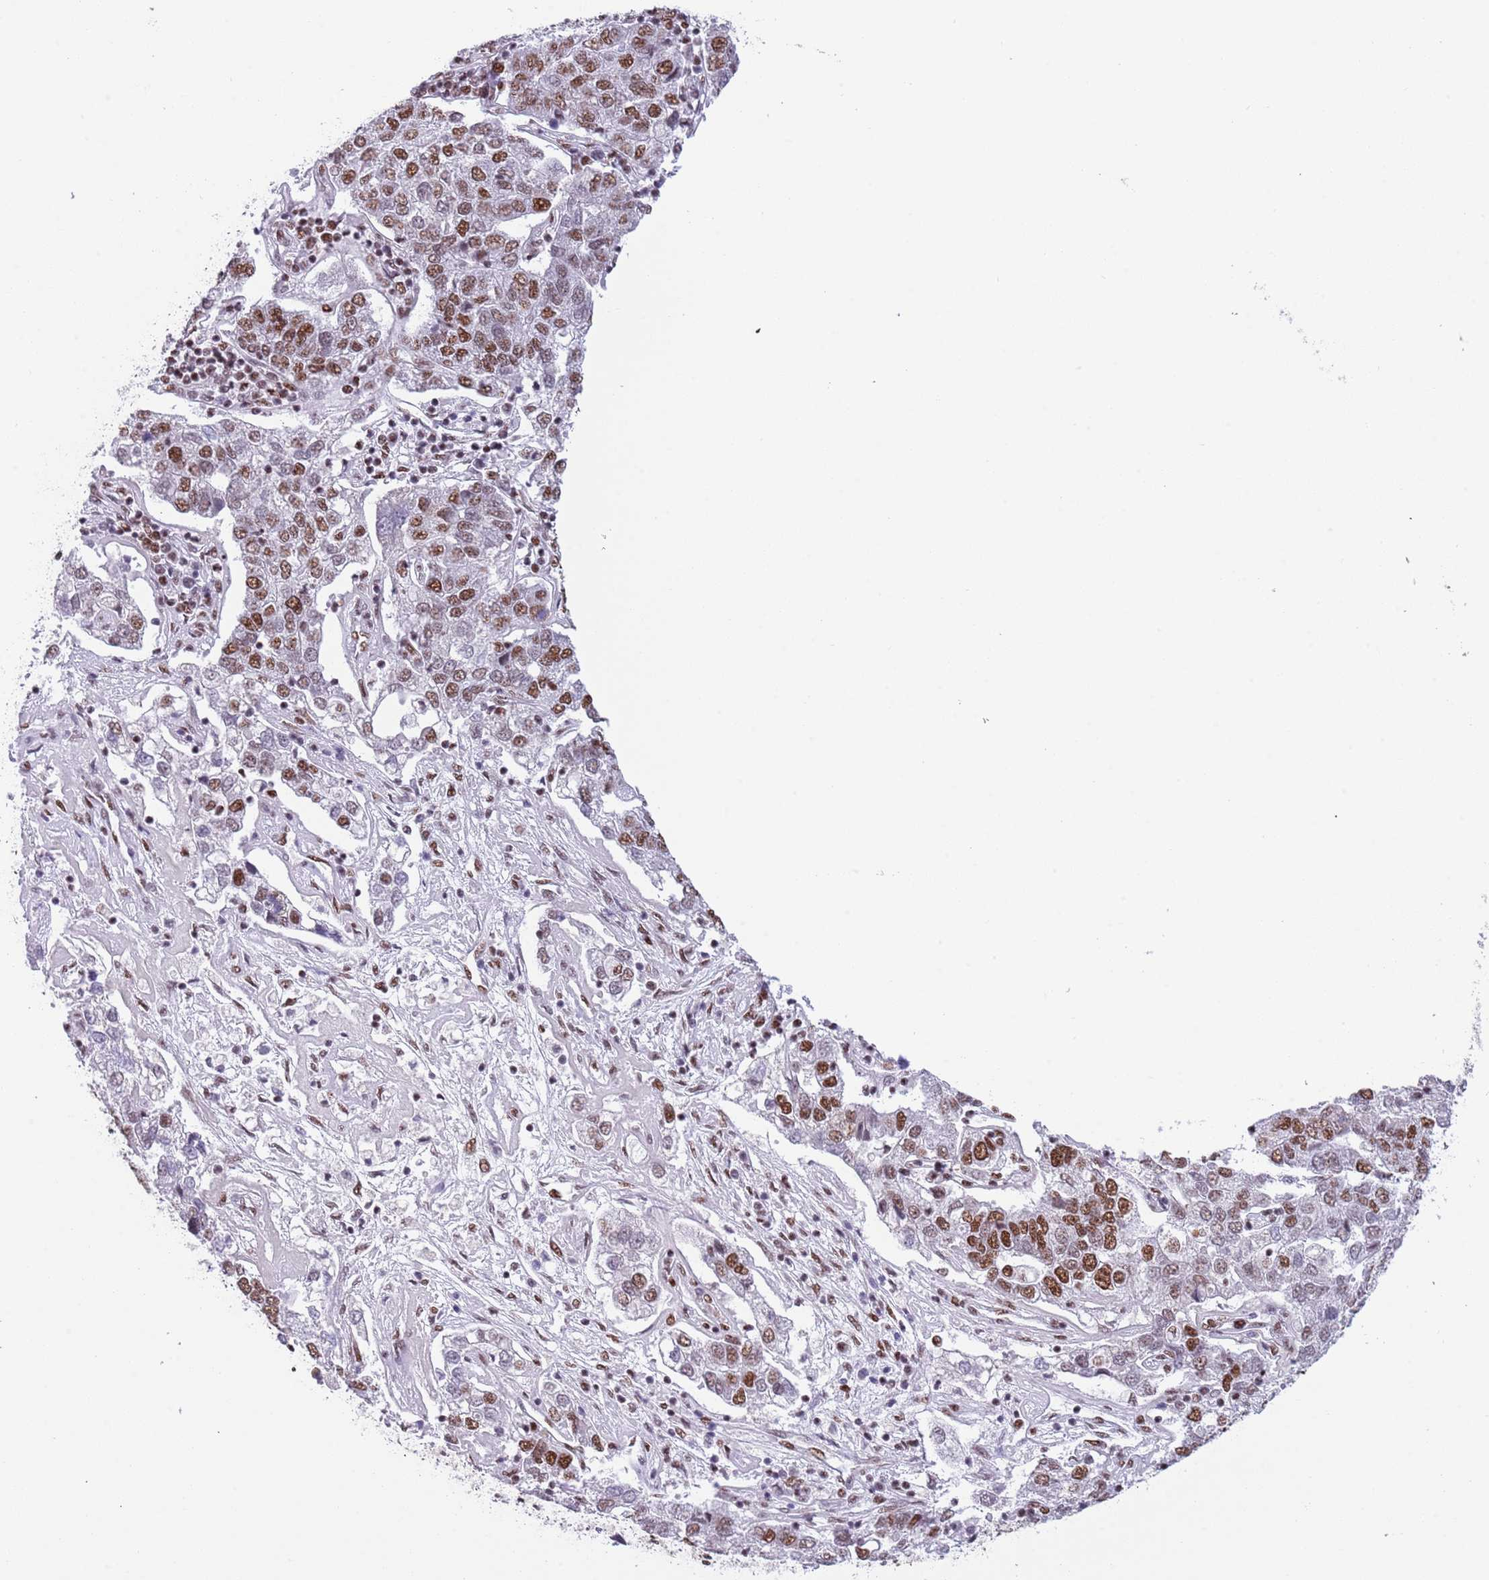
{"staining": {"intensity": "moderate", "quantity": "<25%", "location": "nuclear"}, "tissue": "pancreatic cancer", "cell_type": "Tumor cells", "image_type": "cancer", "snomed": [{"axis": "morphology", "description": "Adenocarcinoma, NOS"}, {"axis": "topography", "description": "Pancreas"}], "caption": "Protein staining of pancreatic cancer (adenocarcinoma) tissue shows moderate nuclear positivity in approximately <25% of tumor cells.", "gene": "SF3A2", "patient": {"sex": "female", "age": 61}}